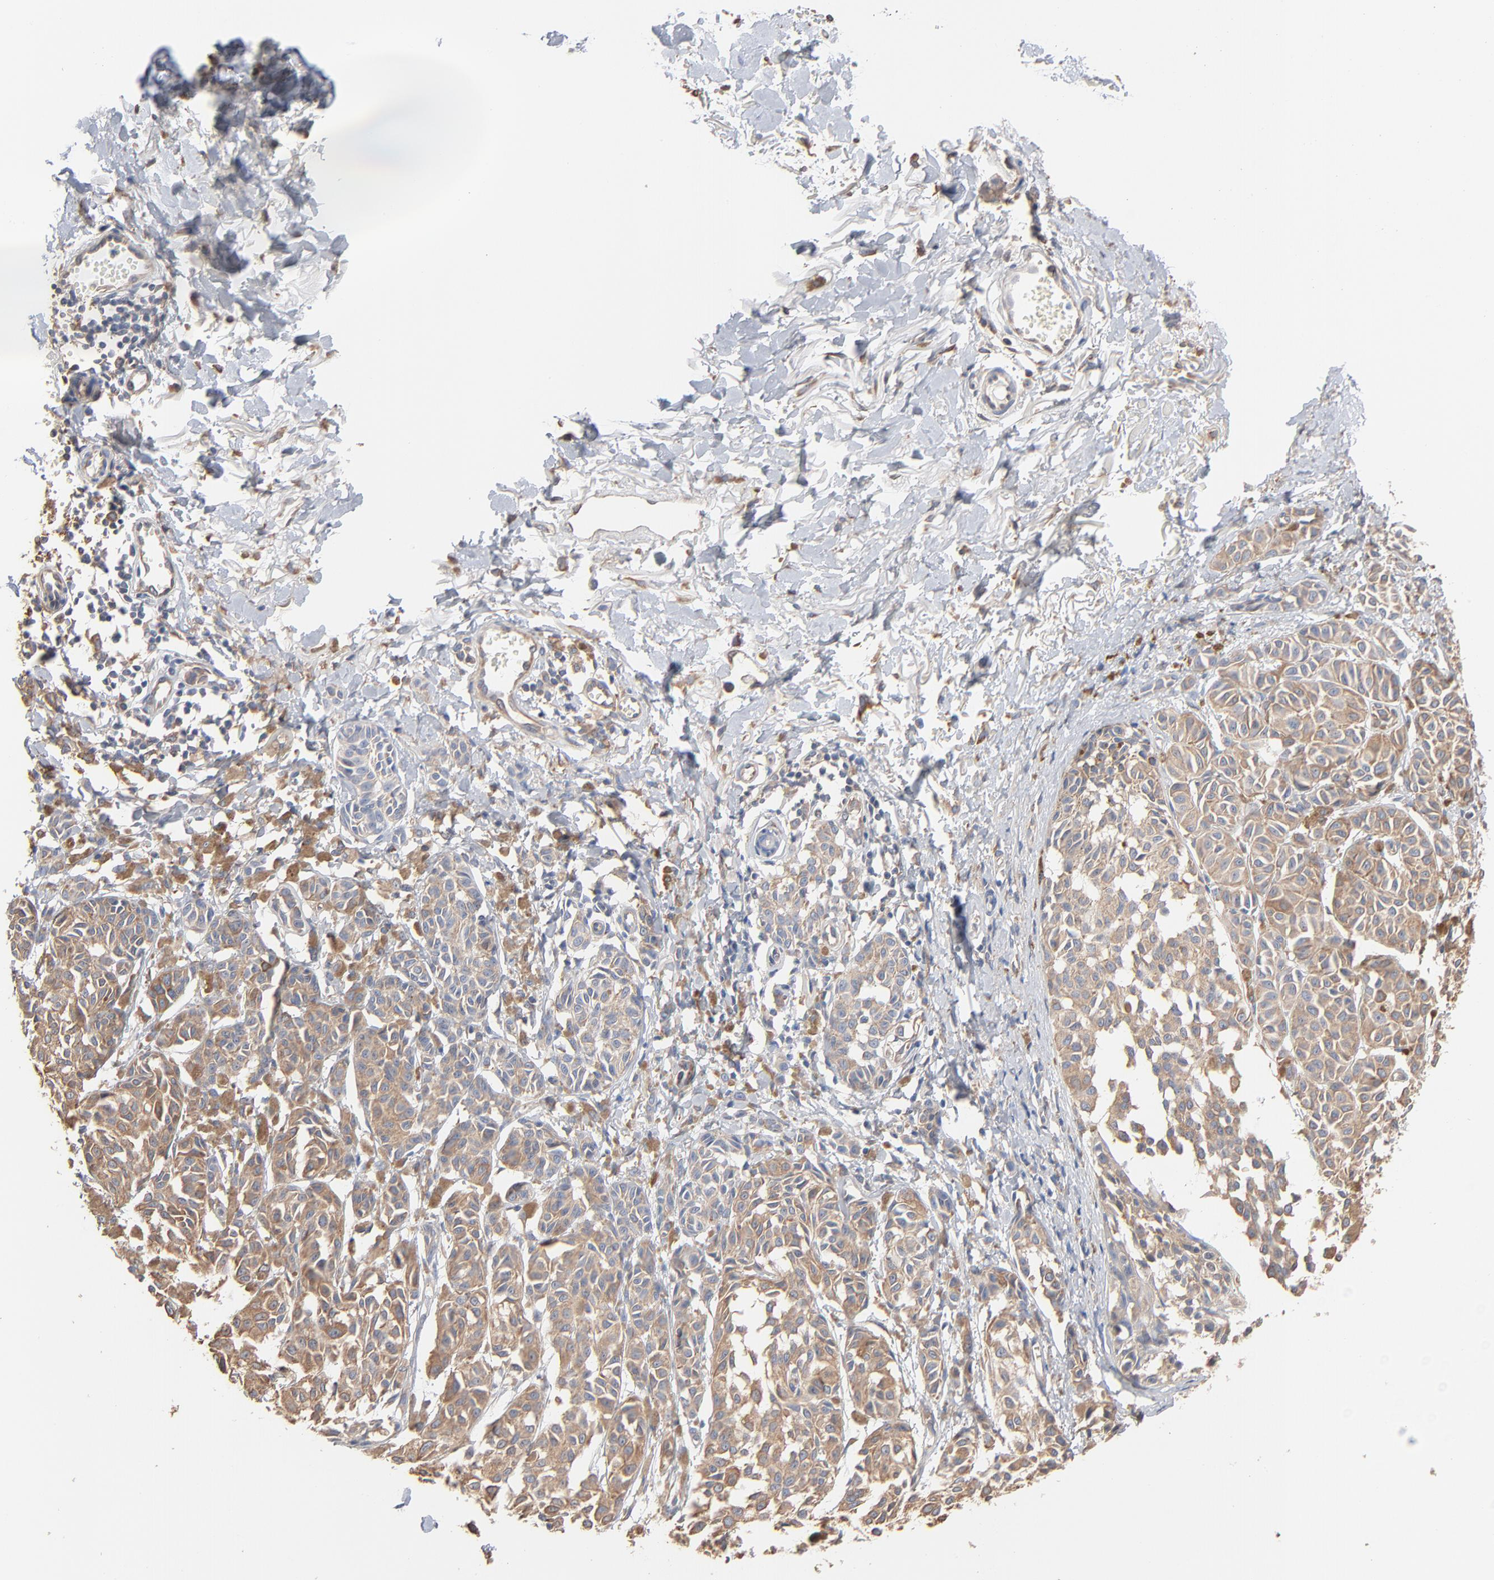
{"staining": {"intensity": "weak", "quantity": ">75%", "location": "cytoplasmic/membranous"}, "tissue": "melanoma", "cell_type": "Tumor cells", "image_type": "cancer", "snomed": [{"axis": "morphology", "description": "Malignant melanoma, NOS"}, {"axis": "topography", "description": "Skin"}], "caption": "High-magnification brightfield microscopy of melanoma stained with DAB (3,3'-diaminobenzidine) (brown) and counterstained with hematoxylin (blue). tumor cells exhibit weak cytoplasmic/membranous expression is seen in approximately>75% of cells.", "gene": "ABCD4", "patient": {"sex": "male", "age": 76}}